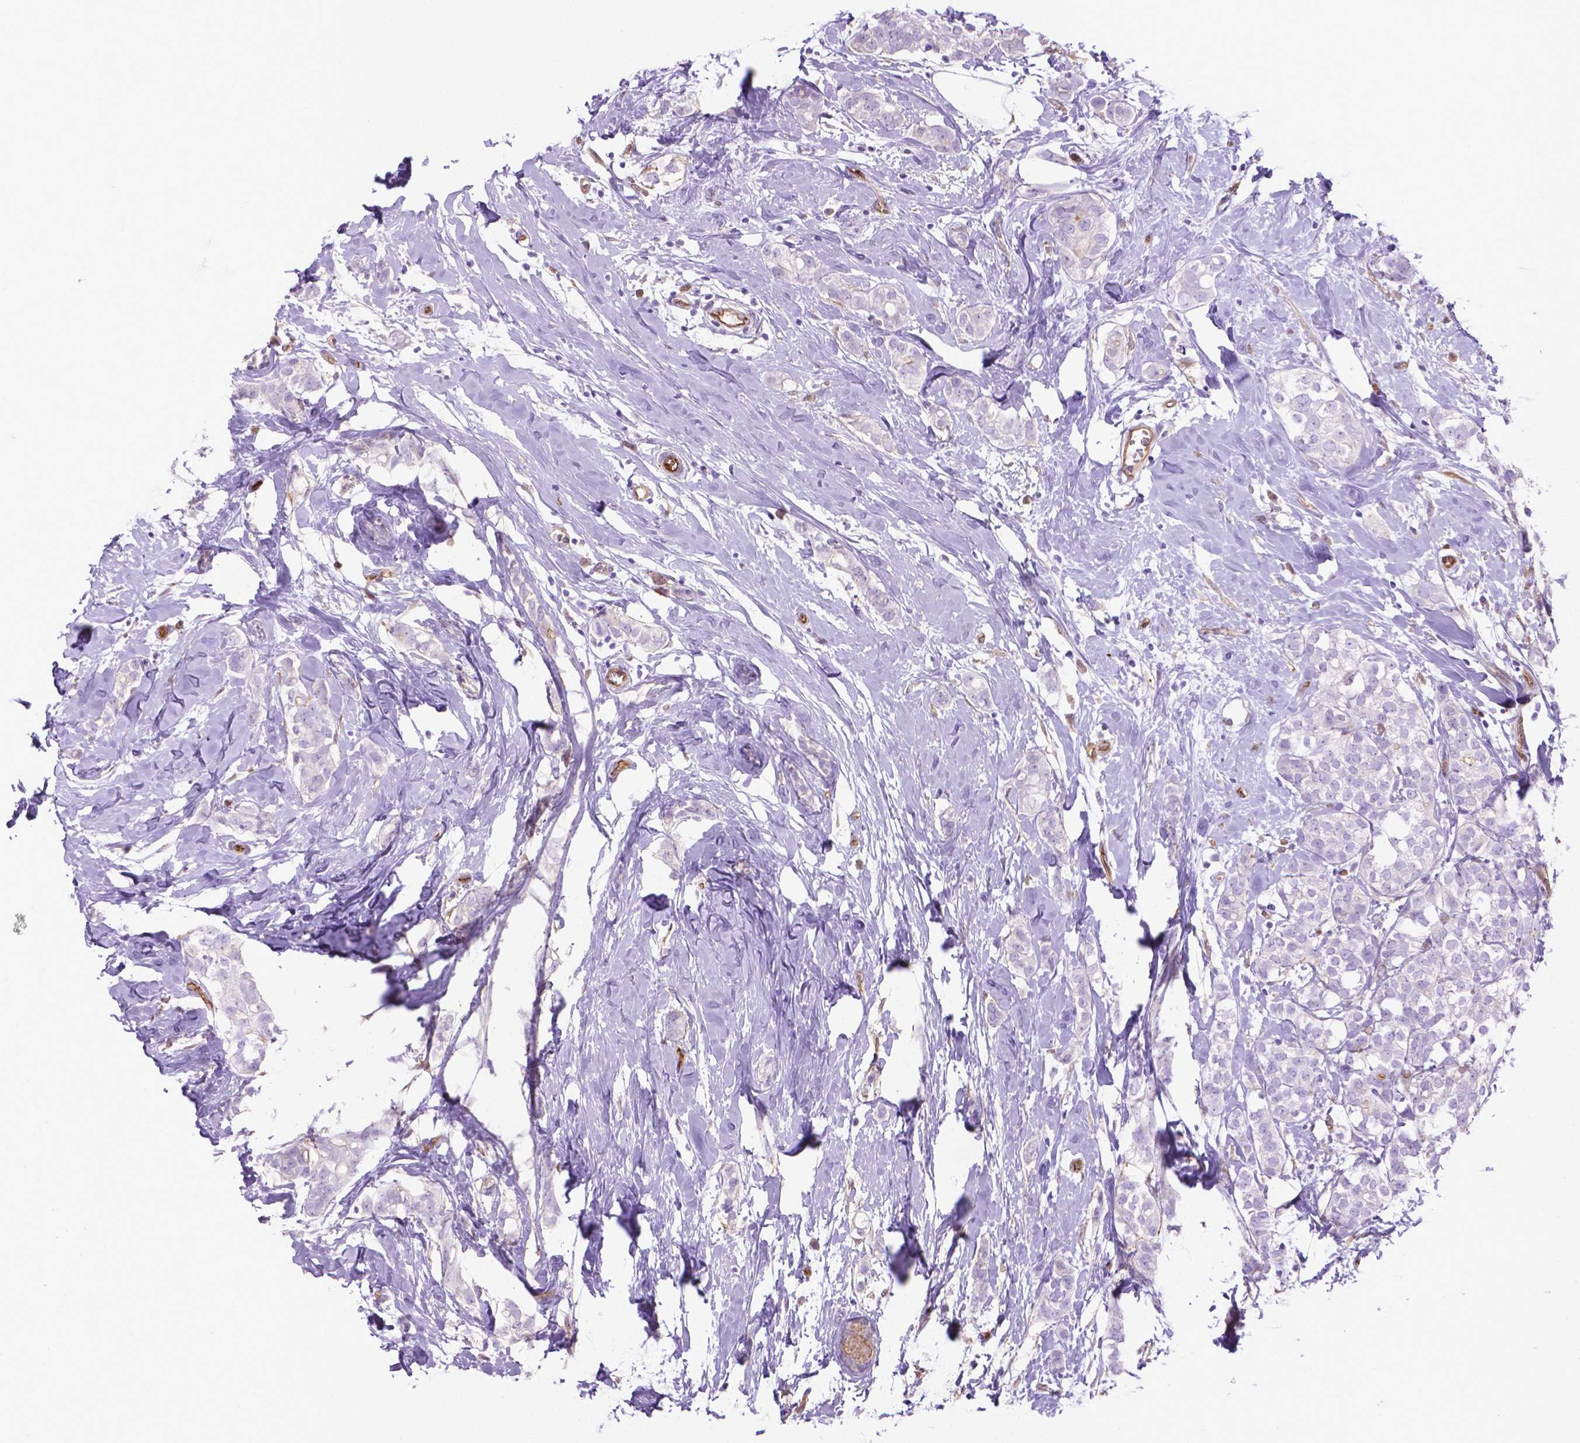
{"staining": {"intensity": "negative", "quantity": "none", "location": "none"}, "tissue": "breast cancer", "cell_type": "Tumor cells", "image_type": "cancer", "snomed": [{"axis": "morphology", "description": "Duct carcinoma"}, {"axis": "topography", "description": "Breast"}], "caption": "High magnification brightfield microscopy of breast cancer stained with DAB (brown) and counterstained with hematoxylin (blue): tumor cells show no significant positivity. (DAB immunohistochemistry visualized using brightfield microscopy, high magnification).", "gene": "CLIC4", "patient": {"sex": "female", "age": 40}}